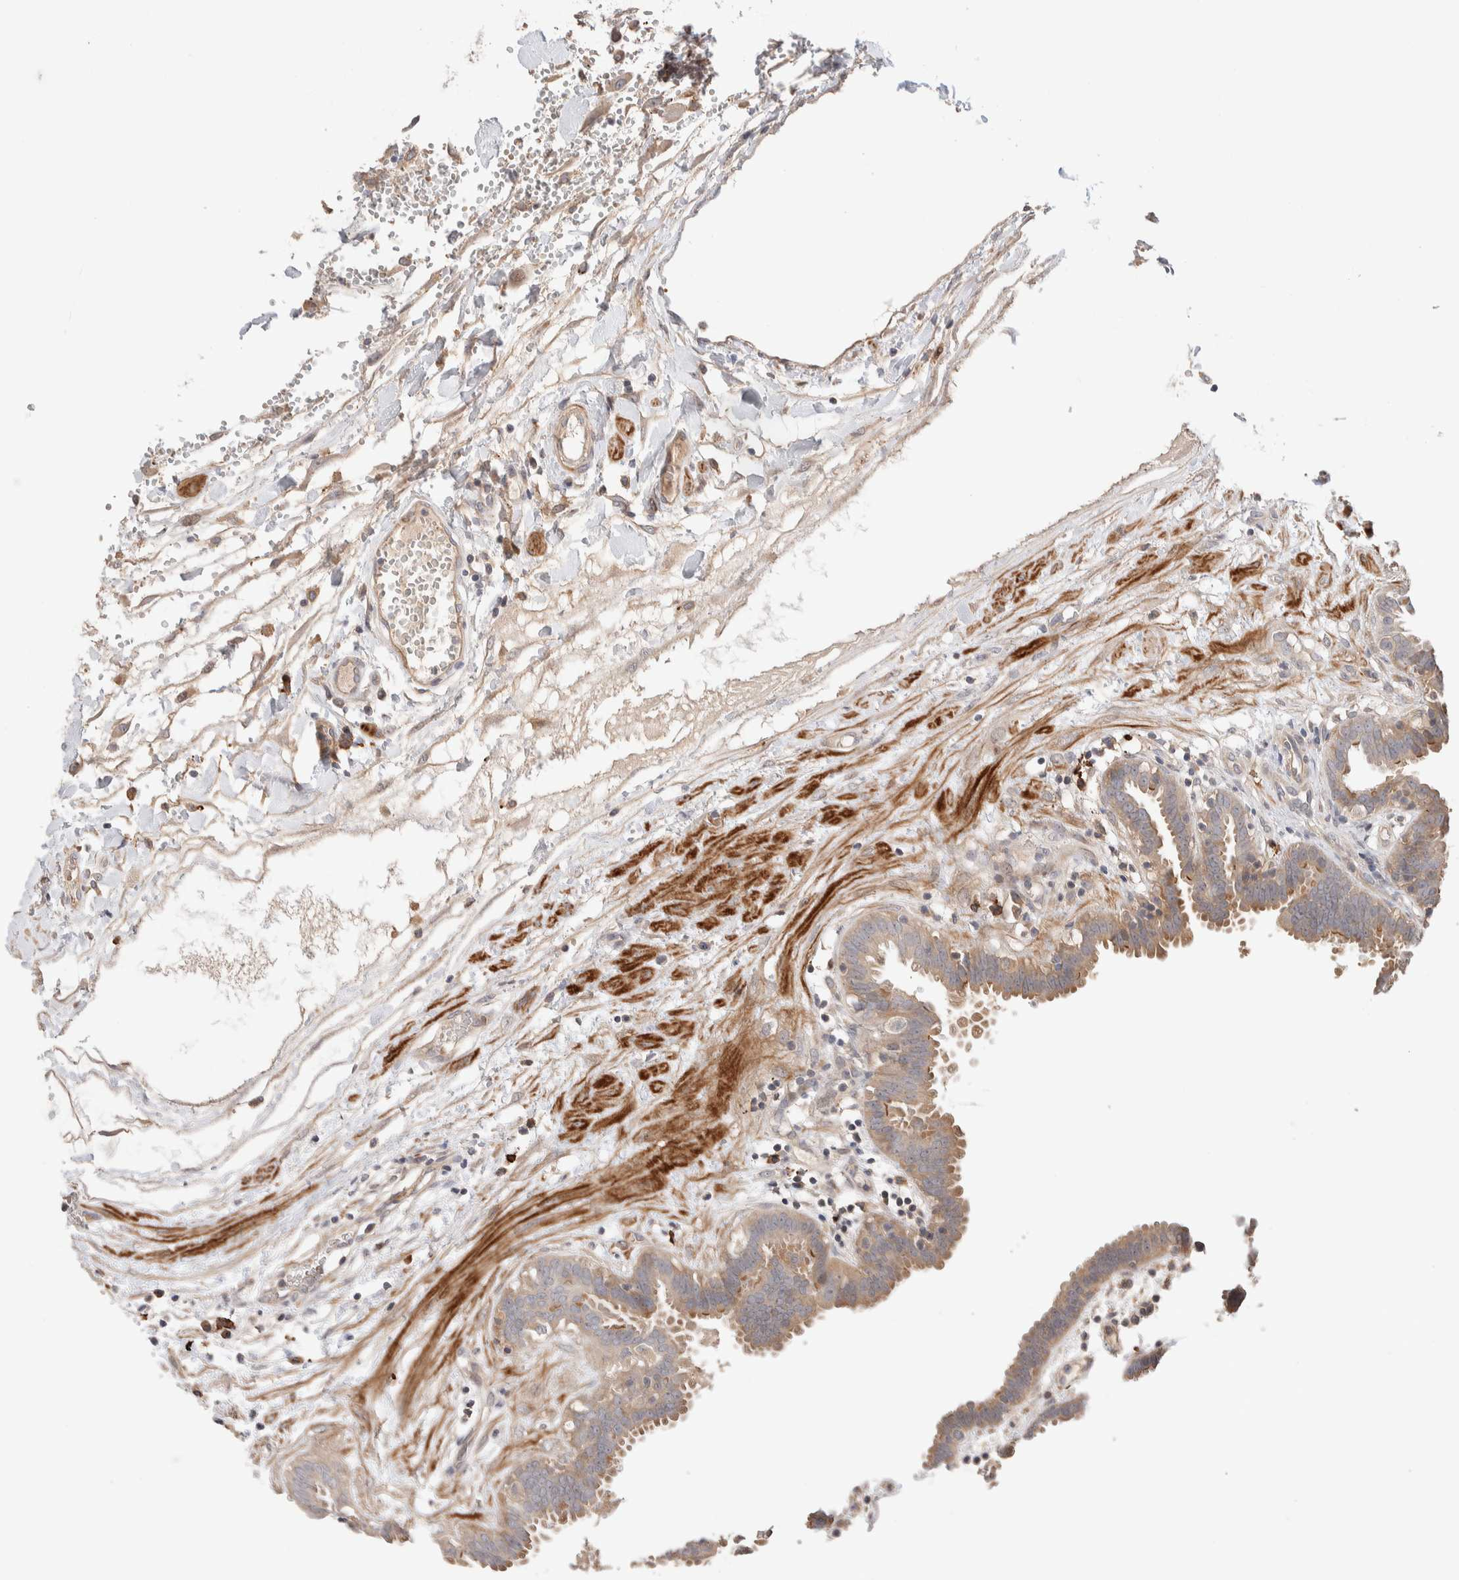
{"staining": {"intensity": "weak", "quantity": ">75%", "location": "cytoplasmic/membranous"}, "tissue": "fallopian tube", "cell_type": "Glandular cells", "image_type": "normal", "snomed": [{"axis": "morphology", "description": "Normal tissue, NOS"}, {"axis": "topography", "description": "Fallopian tube"}, {"axis": "topography", "description": "Placenta"}], "caption": "Protein staining of benign fallopian tube reveals weak cytoplasmic/membranous positivity in approximately >75% of glandular cells. (brown staining indicates protein expression, while blue staining denotes nuclei).", "gene": "WDR91", "patient": {"sex": "female", "age": 32}}